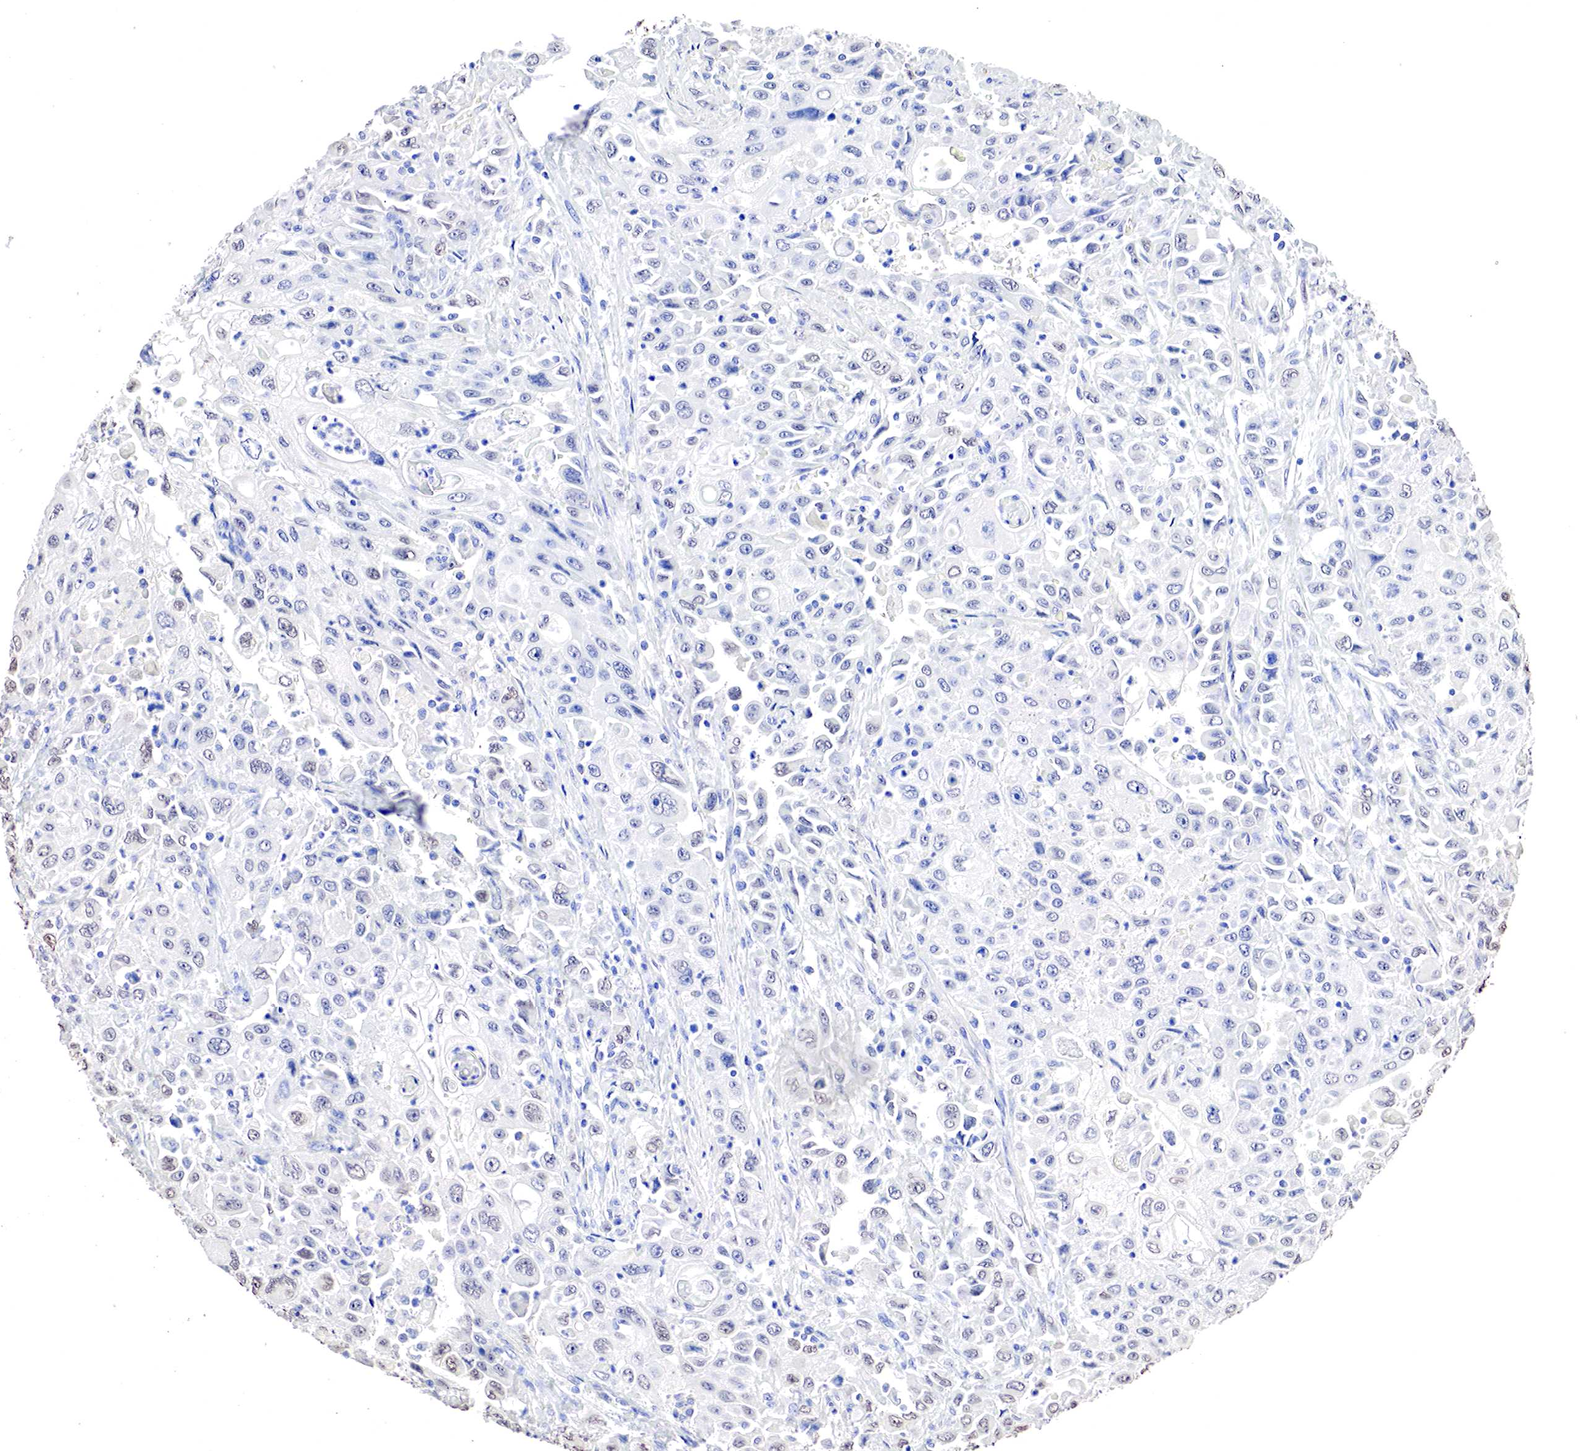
{"staining": {"intensity": "negative", "quantity": "none", "location": "none"}, "tissue": "pancreatic cancer", "cell_type": "Tumor cells", "image_type": "cancer", "snomed": [{"axis": "morphology", "description": "Adenocarcinoma, NOS"}, {"axis": "topography", "description": "Pancreas"}], "caption": "Immunohistochemistry (IHC) image of human pancreatic cancer stained for a protein (brown), which reveals no positivity in tumor cells. Nuclei are stained in blue.", "gene": "OTC", "patient": {"sex": "male", "age": 70}}